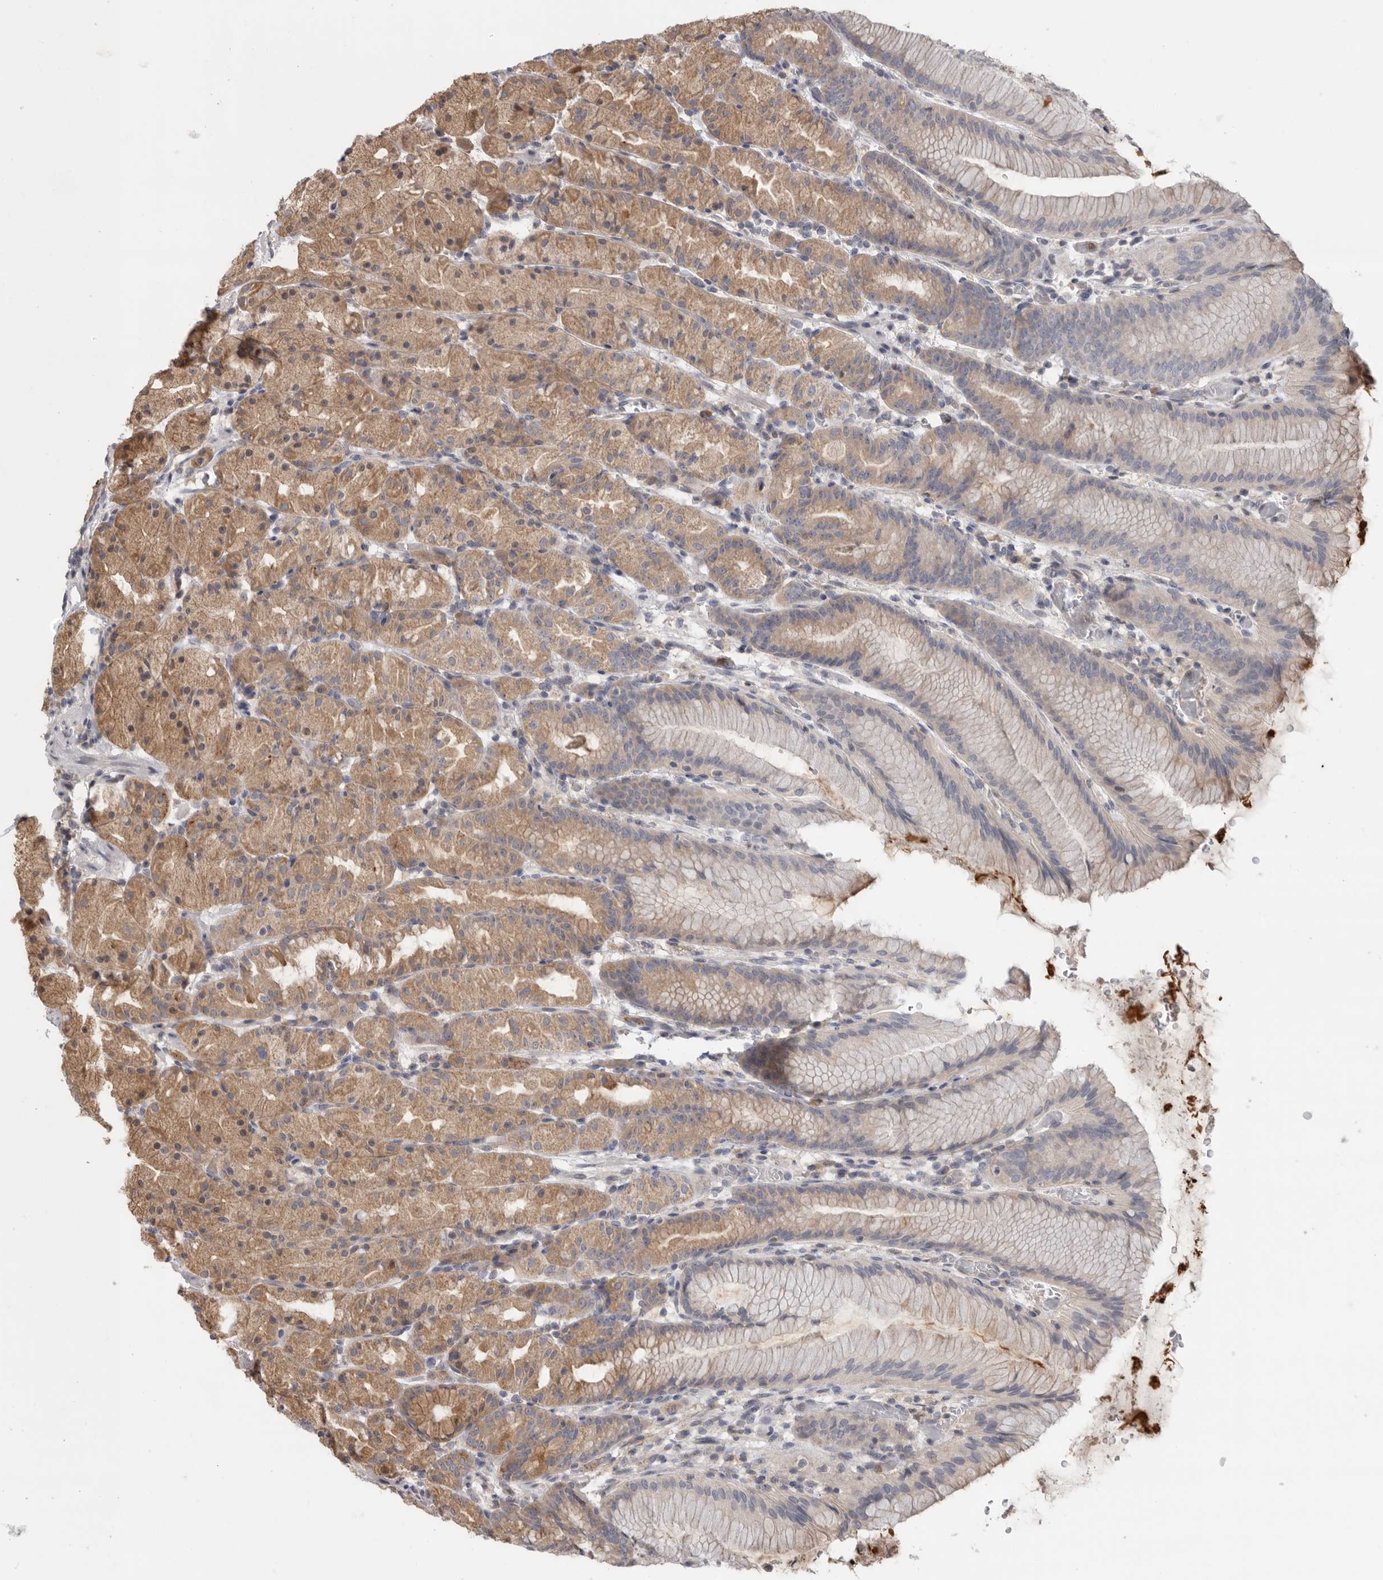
{"staining": {"intensity": "moderate", "quantity": "25%-75%", "location": "cytoplasmic/membranous"}, "tissue": "stomach", "cell_type": "Glandular cells", "image_type": "normal", "snomed": [{"axis": "morphology", "description": "Normal tissue, NOS"}, {"axis": "topography", "description": "Stomach, upper"}], "caption": "IHC image of benign stomach stained for a protein (brown), which displays medium levels of moderate cytoplasmic/membranous staining in approximately 25%-75% of glandular cells.", "gene": "KLK5", "patient": {"sex": "male", "age": 48}}